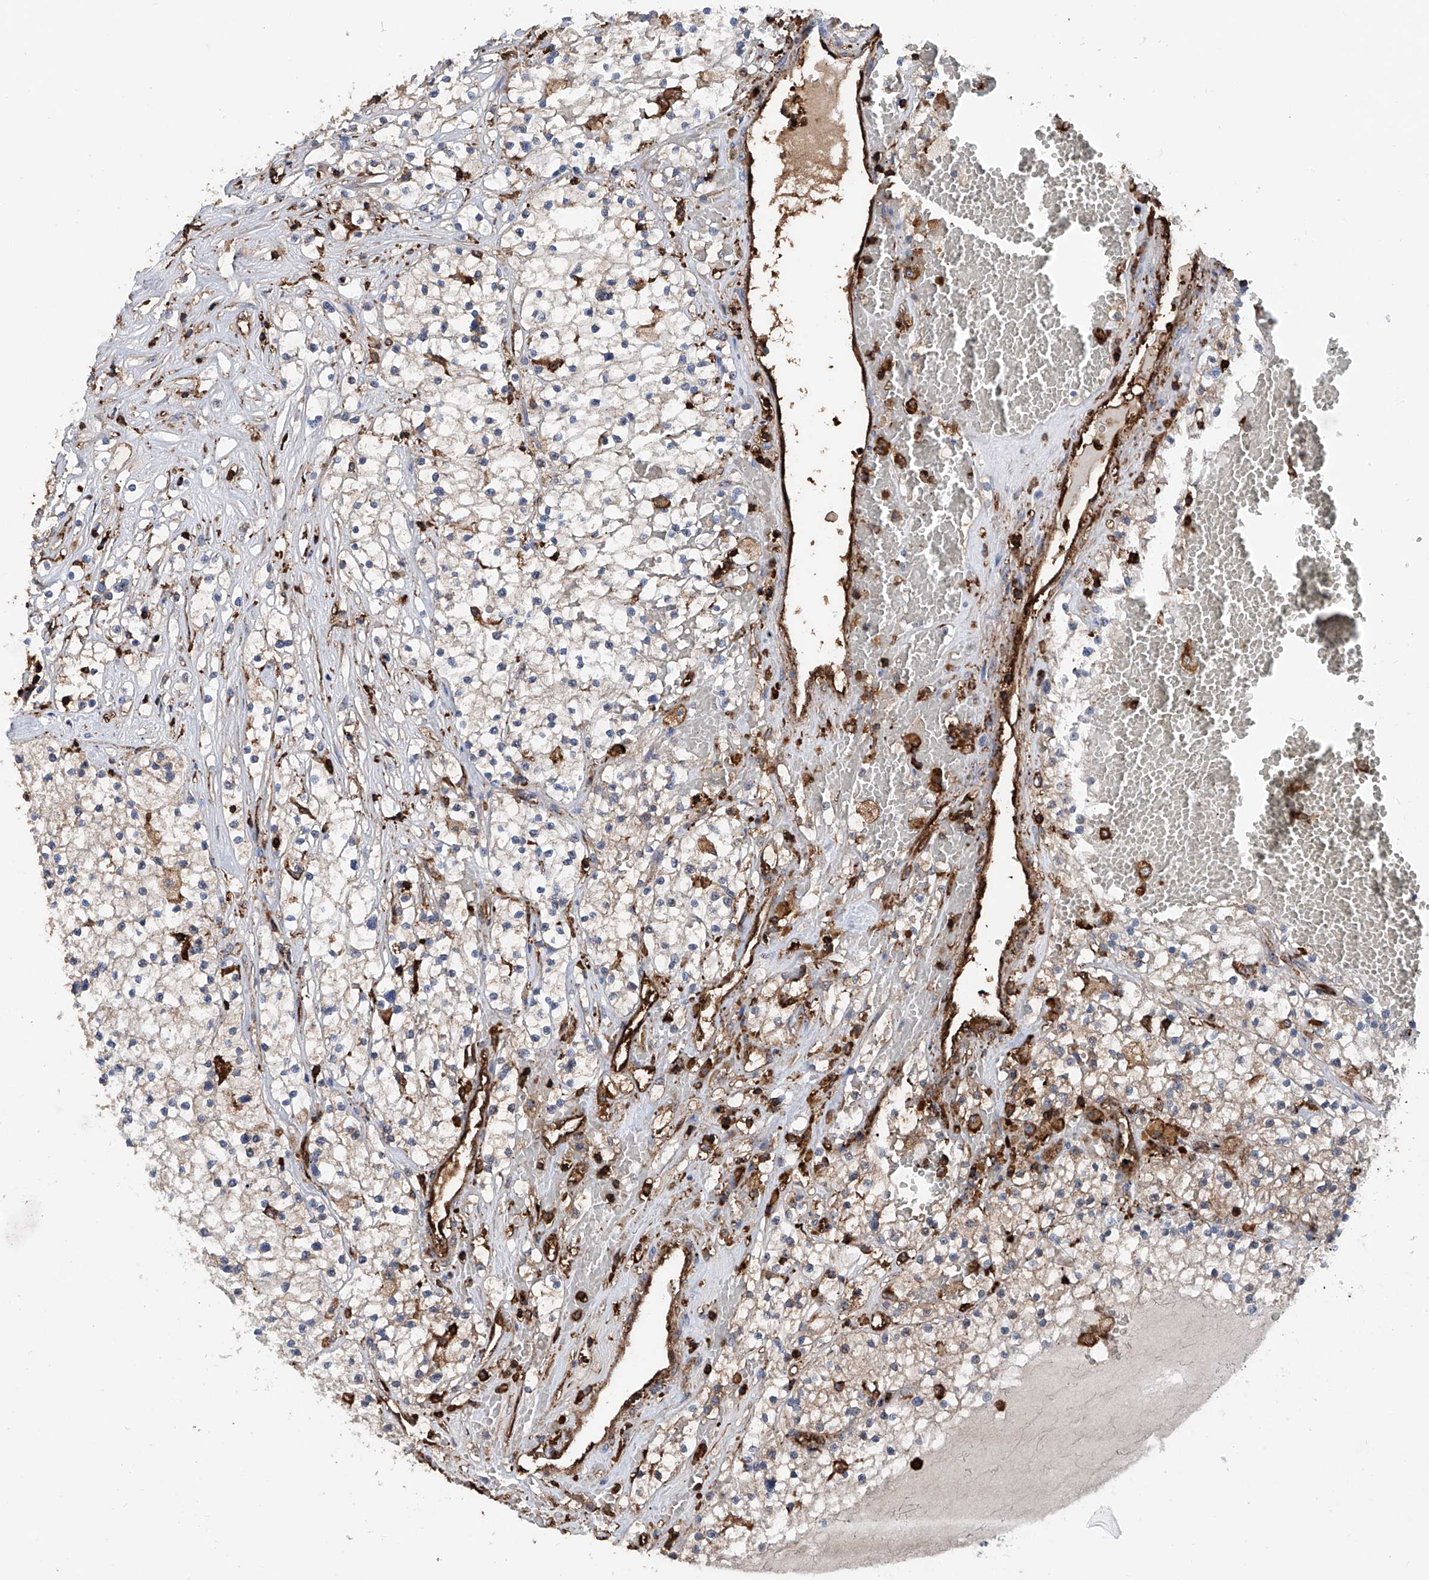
{"staining": {"intensity": "negative", "quantity": "none", "location": "none"}, "tissue": "renal cancer", "cell_type": "Tumor cells", "image_type": "cancer", "snomed": [{"axis": "morphology", "description": "Normal tissue, NOS"}, {"axis": "morphology", "description": "Adenocarcinoma, NOS"}, {"axis": "topography", "description": "Kidney"}], "caption": "Photomicrograph shows no protein expression in tumor cells of renal adenocarcinoma tissue.", "gene": "ZNF484", "patient": {"sex": "male", "age": 68}}